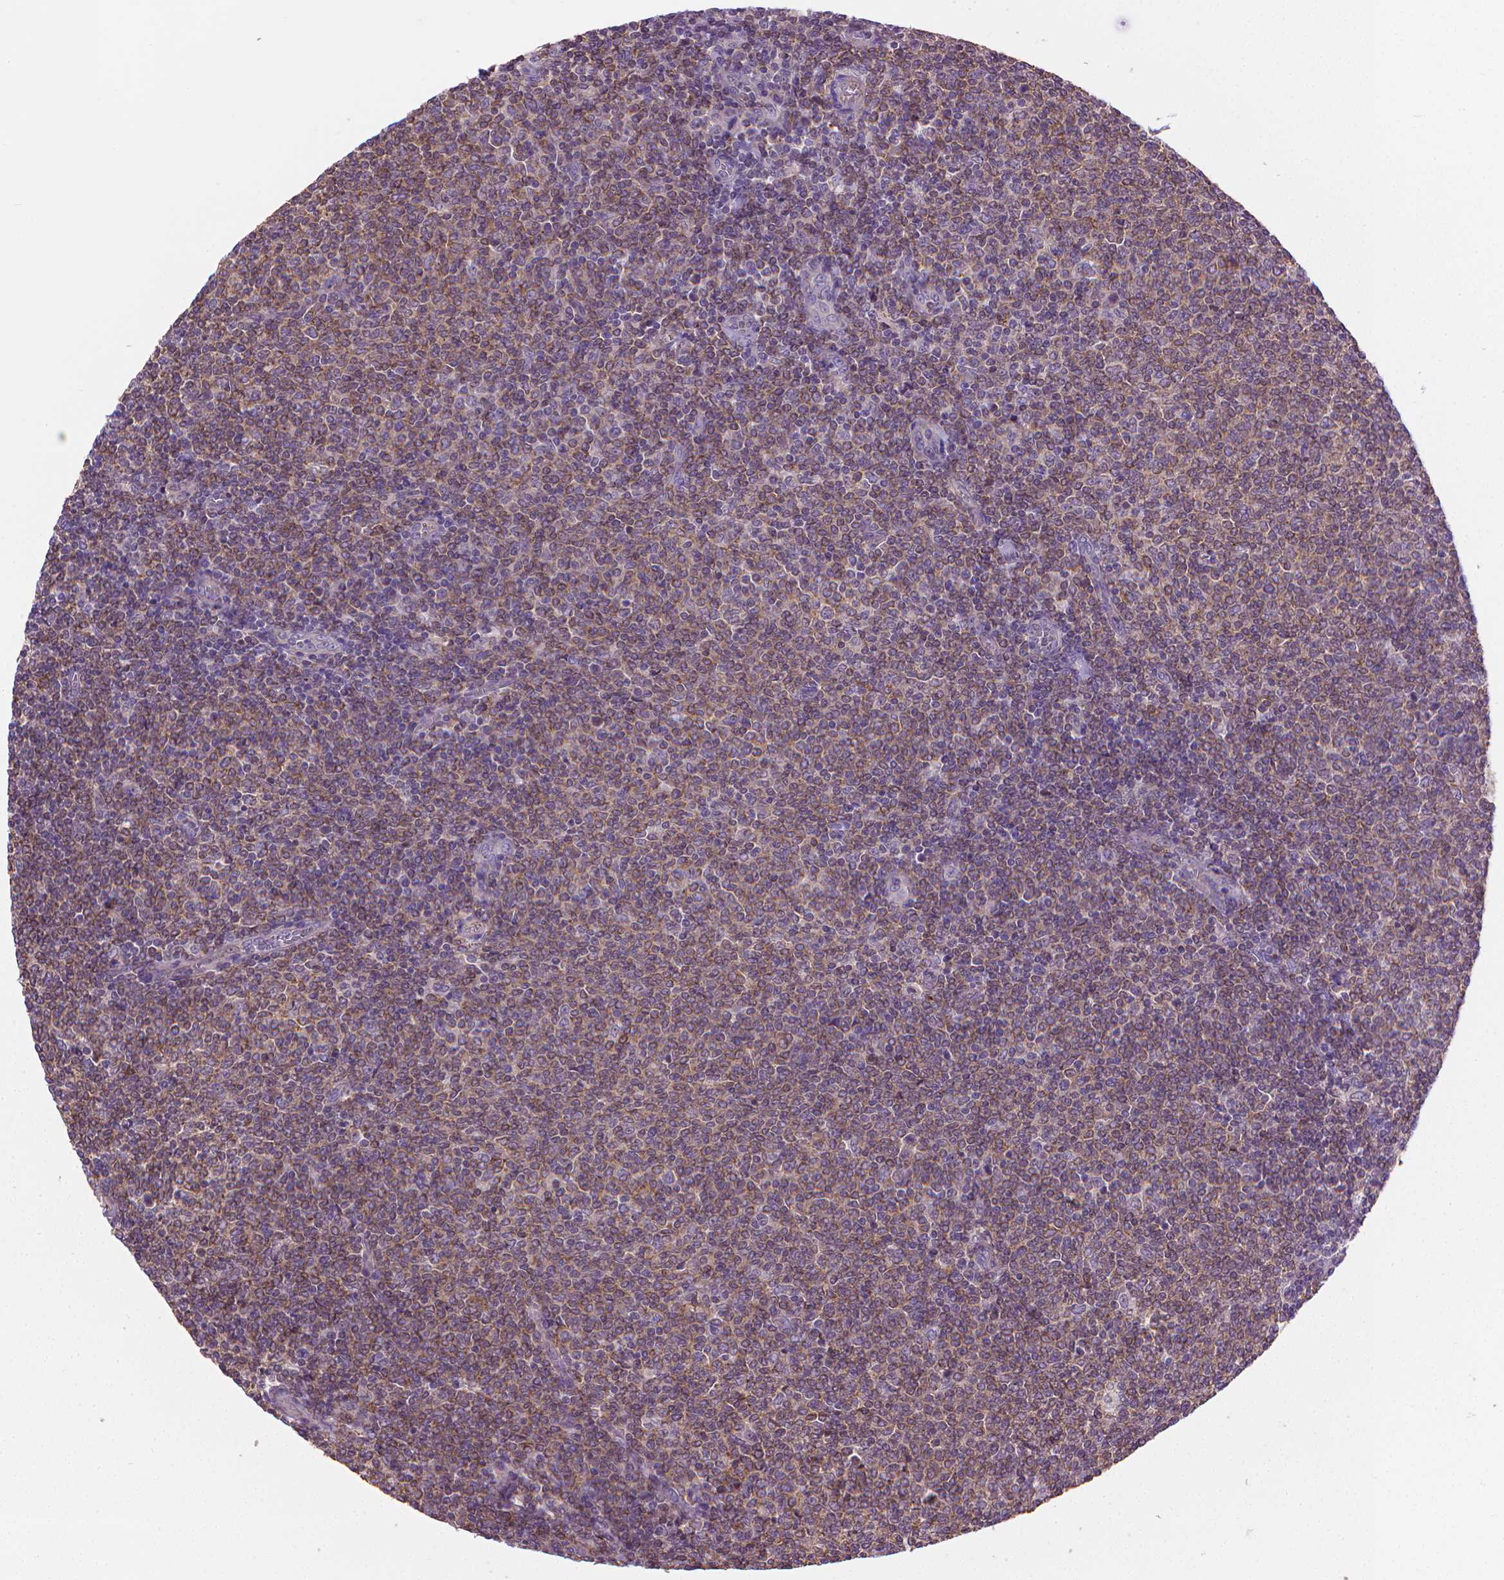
{"staining": {"intensity": "weak", "quantity": ">75%", "location": "cytoplasmic/membranous"}, "tissue": "lymphoma", "cell_type": "Tumor cells", "image_type": "cancer", "snomed": [{"axis": "morphology", "description": "Malignant lymphoma, non-Hodgkin's type, Low grade"}, {"axis": "topography", "description": "Lymph node"}], "caption": "DAB immunohistochemical staining of human lymphoma demonstrates weak cytoplasmic/membranous protein positivity in about >75% of tumor cells. (DAB (3,3'-diaminobenzidine) IHC with brightfield microscopy, high magnification).", "gene": "SLC51B", "patient": {"sex": "male", "age": 52}}